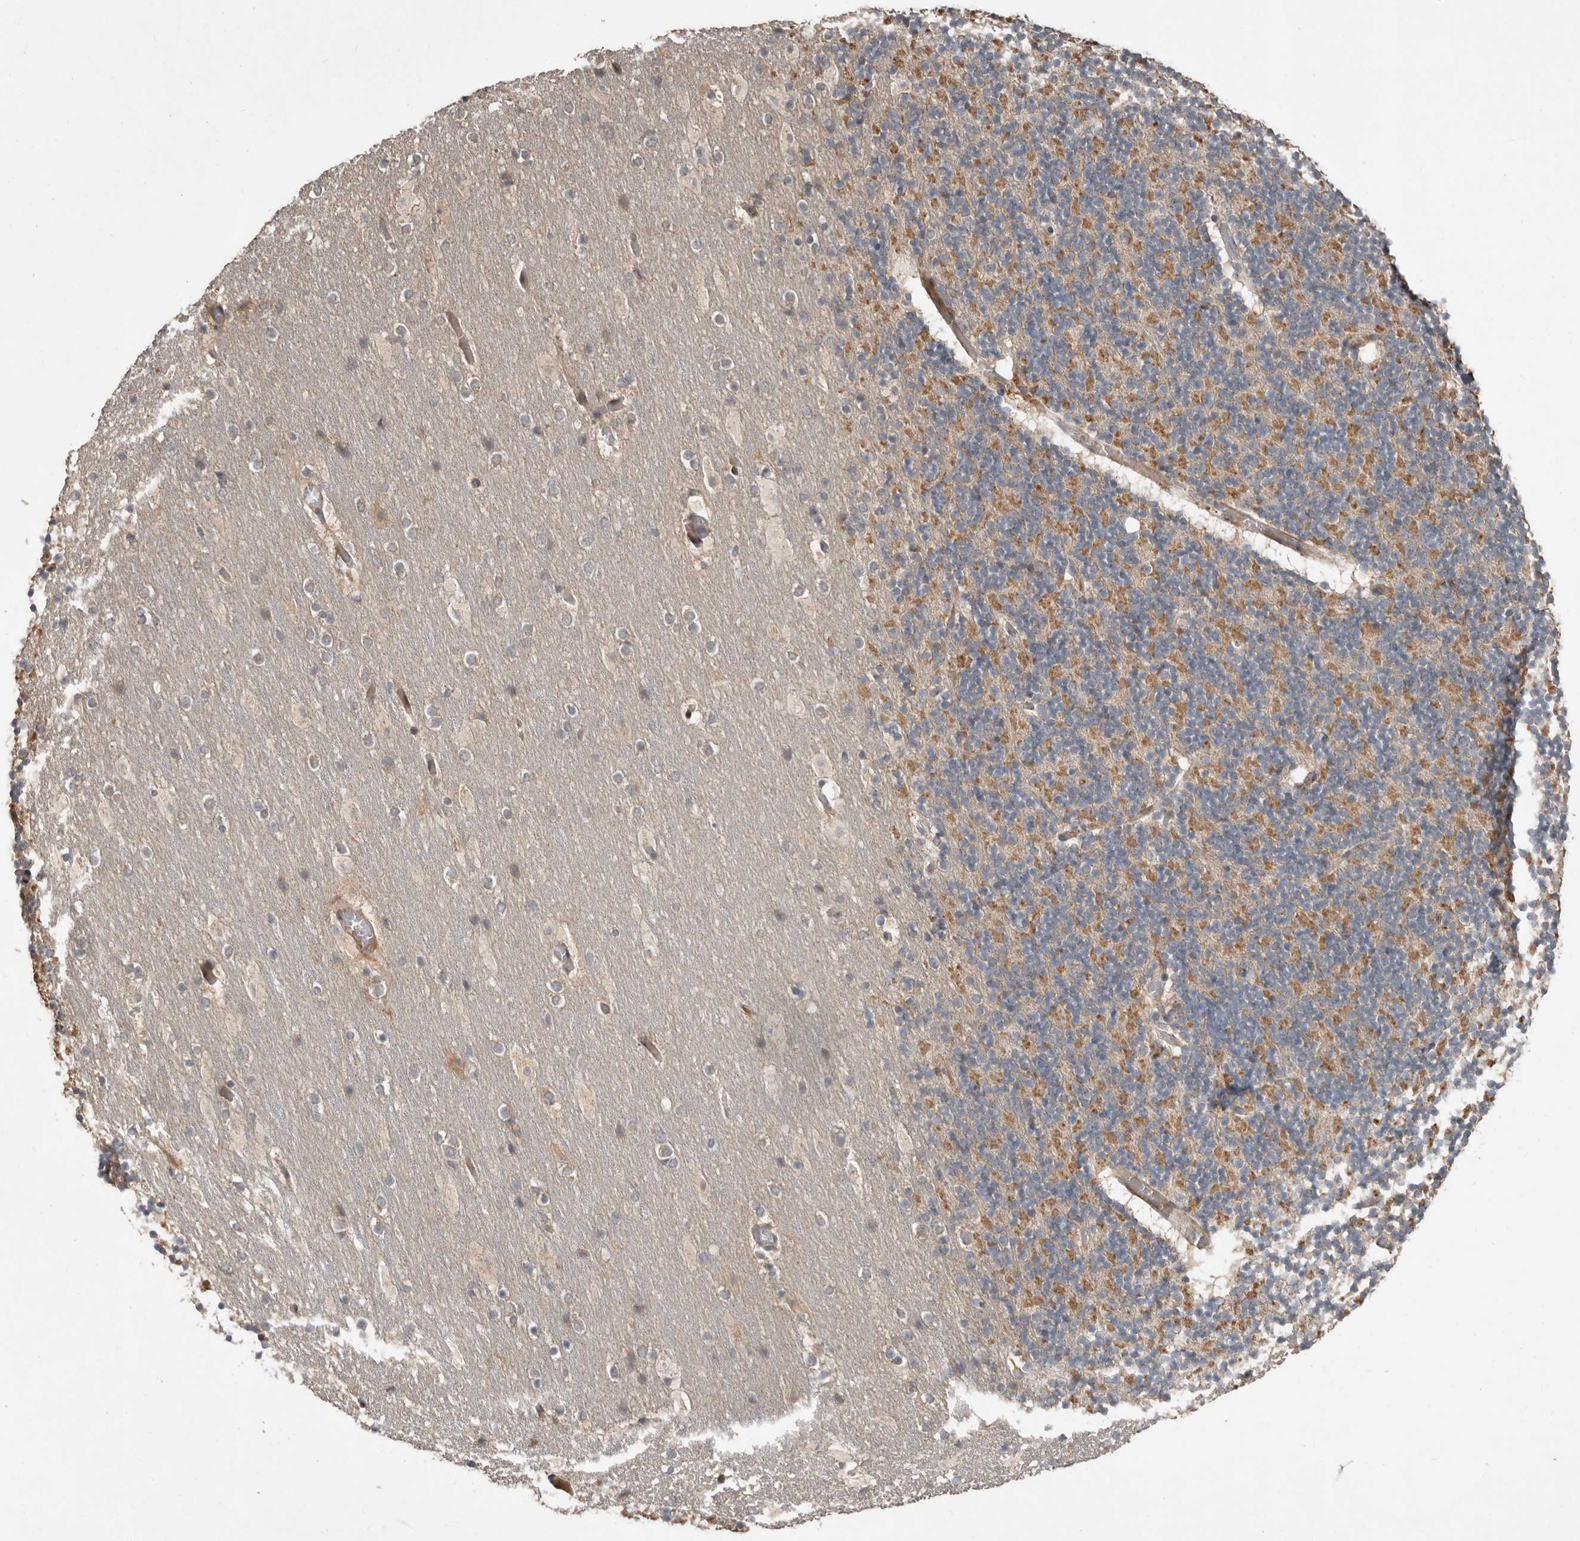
{"staining": {"intensity": "moderate", "quantity": "<25%", "location": "cytoplasmic/membranous"}, "tissue": "cerebellum", "cell_type": "Cells in granular layer", "image_type": "normal", "snomed": [{"axis": "morphology", "description": "Normal tissue, NOS"}, {"axis": "topography", "description": "Cerebellum"}], "caption": "This micrograph demonstrates unremarkable cerebellum stained with IHC to label a protein in brown. The cytoplasmic/membranous of cells in granular layer show moderate positivity for the protein. Nuclei are counter-stained blue.", "gene": "SLC6A7", "patient": {"sex": "male", "age": 57}}